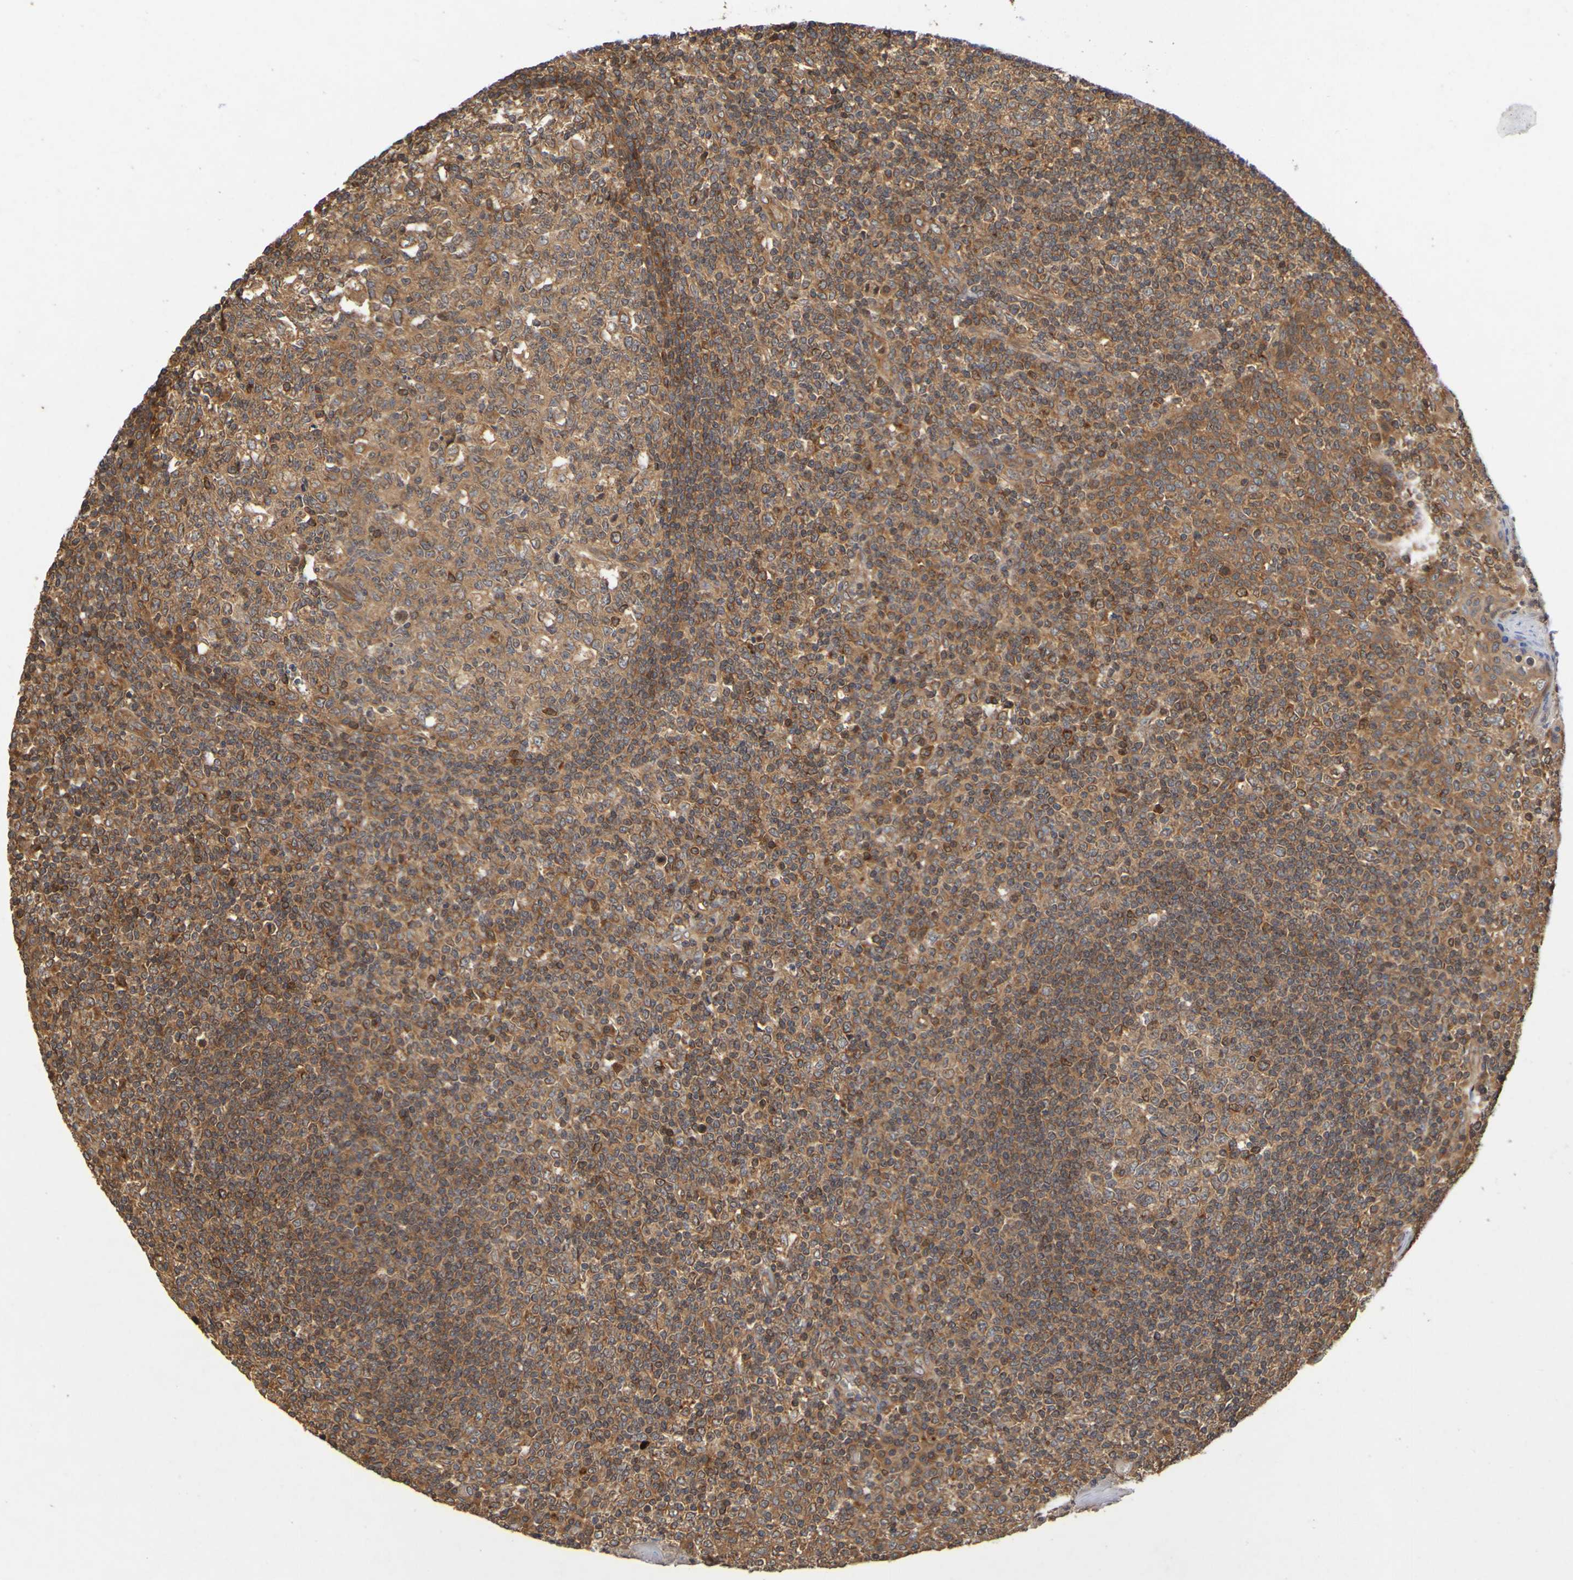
{"staining": {"intensity": "strong", "quantity": "25%-75%", "location": "cytoplasmic/membranous"}, "tissue": "tonsil", "cell_type": "Germinal center cells", "image_type": "normal", "snomed": [{"axis": "morphology", "description": "Normal tissue, NOS"}, {"axis": "topography", "description": "Tonsil"}], "caption": "A high amount of strong cytoplasmic/membranous positivity is identified in about 25%-75% of germinal center cells in normal tonsil.", "gene": "OCRL", "patient": {"sex": "female", "age": 19}}